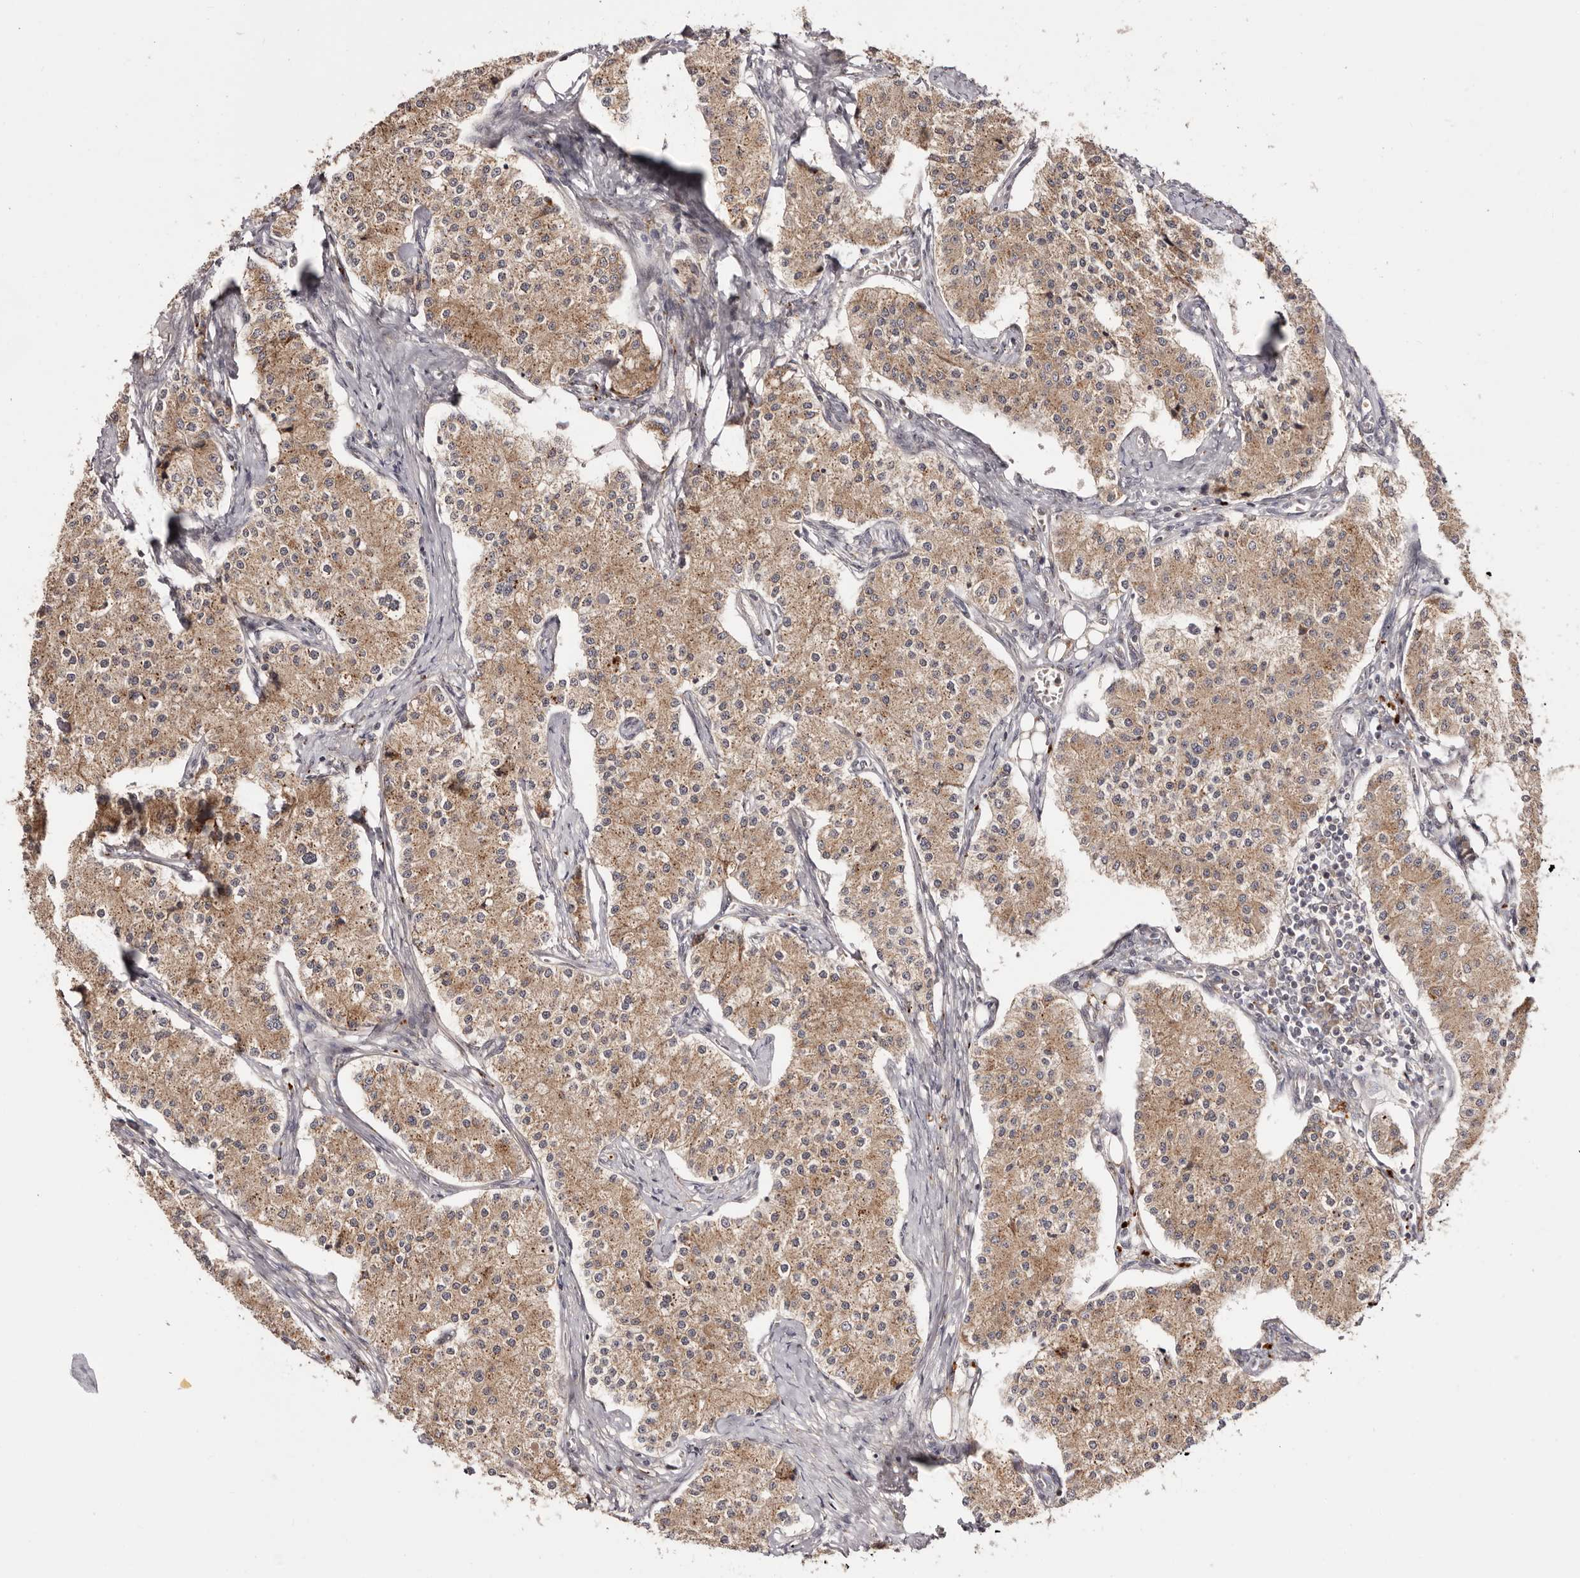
{"staining": {"intensity": "moderate", "quantity": ">75%", "location": "cytoplasmic/membranous"}, "tissue": "carcinoid", "cell_type": "Tumor cells", "image_type": "cancer", "snomed": [{"axis": "morphology", "description": "Carcinoid, malignant, NOS"}, {"axis": "topography", "description": "Colon"}], "caption": "Immunohistochemical staining of human carcinoid displays moderate cytoplasmic/membranous protein staining in about >75% of tumor cells.", "gene": "MICAL2", "patient": {"sex": "female", "age": 52}}